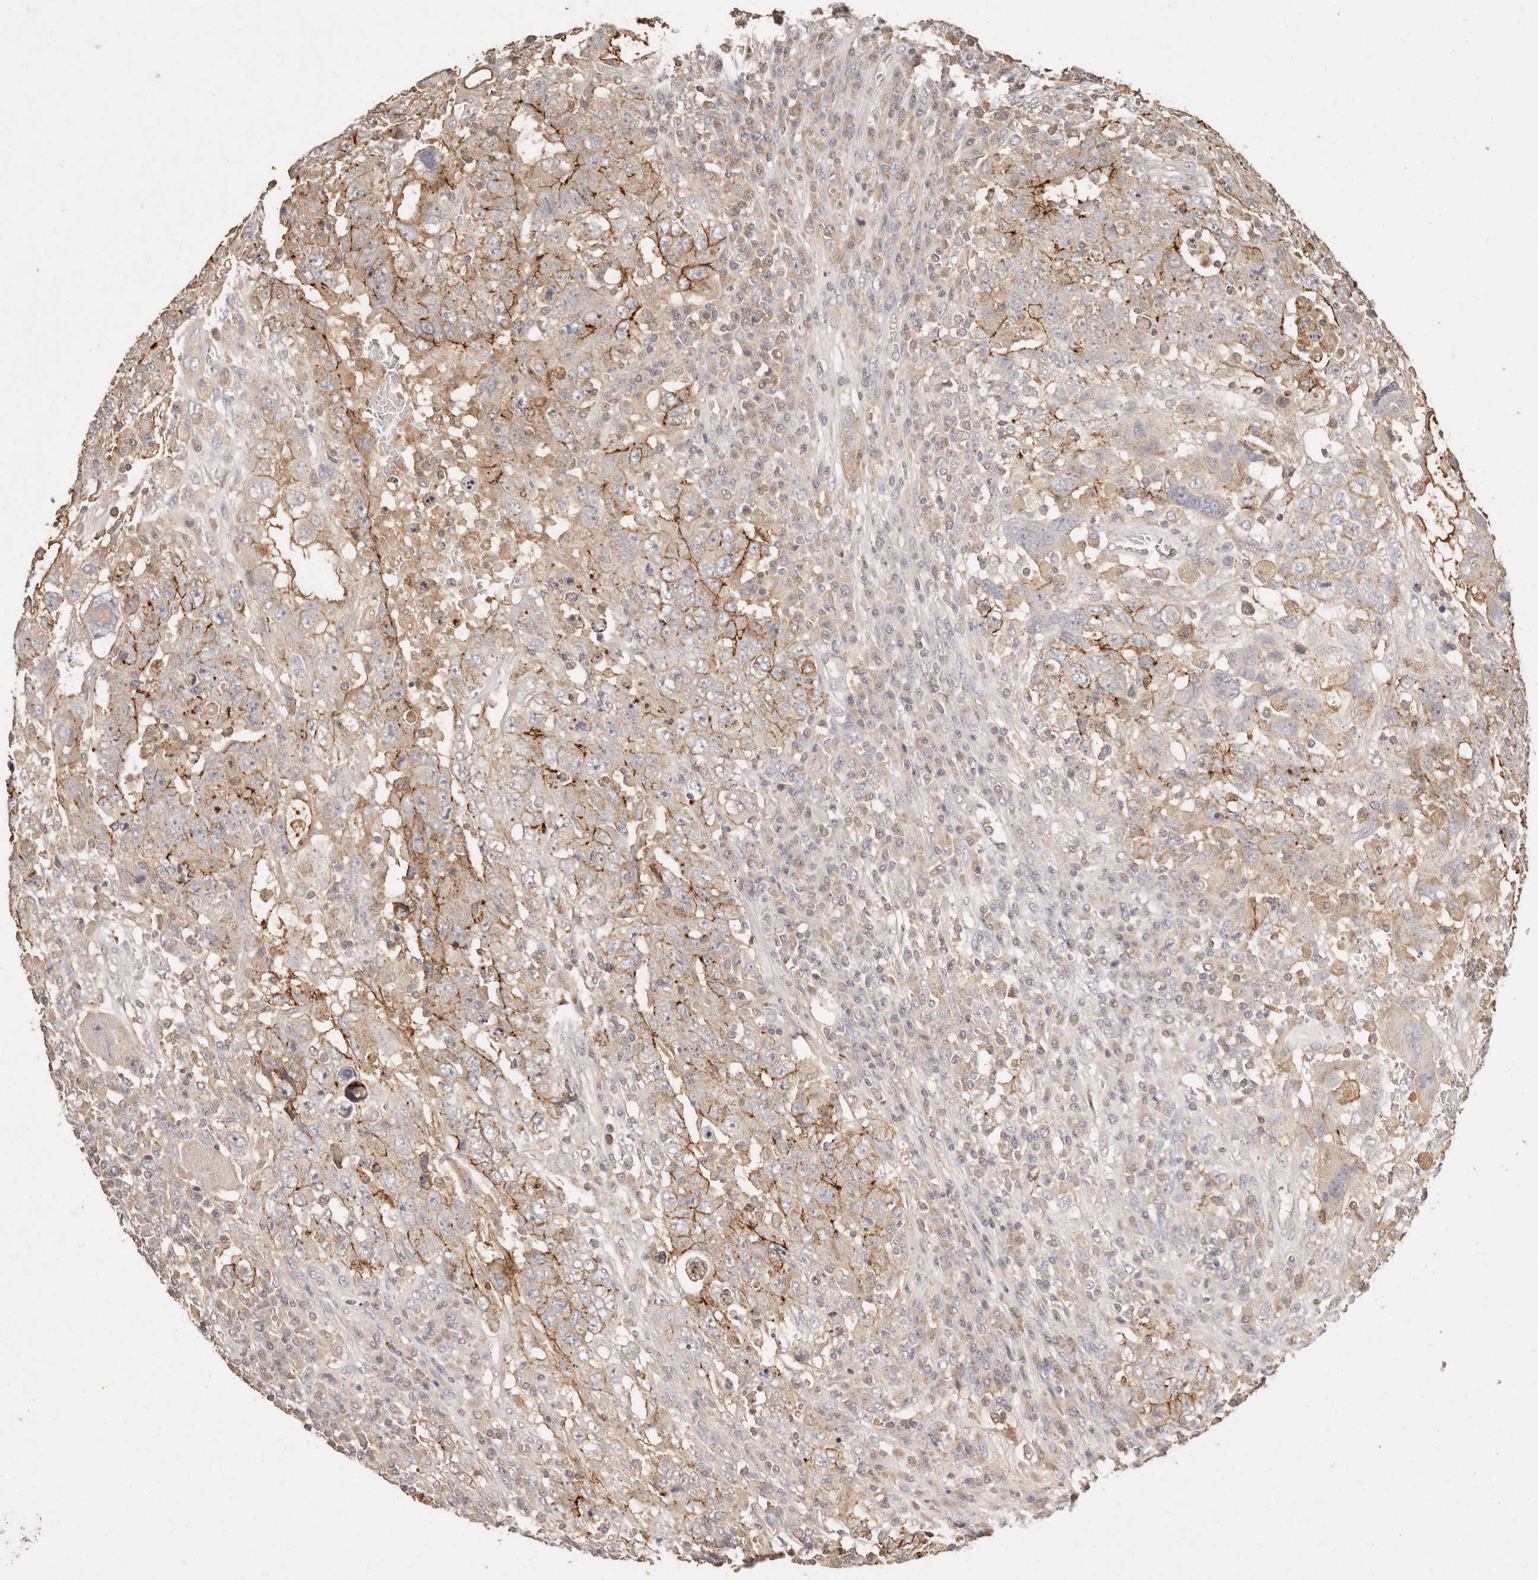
{"staining": {"intensity": "moderate", "quantity": "<25%", "location": "cytoplasmic/membranous"}, "tissue": "testis cancer", "cell_type": "Tumor cells", "image_type": "cancer", "snomed": [{"axis": "morphology", "description": "Carcinoma, Embryonal, NOS"}, {"axis": "topography", "description": "Testis"}], "caption": "This is a micrograph of immunohistochemistry staining of testis embryonal carcinoma, which shows moderate positivity in the cytoplasmic/membranous of tumor cells.", "gene": "CXADR", "patient": {"sex": "male", "age": 26}}